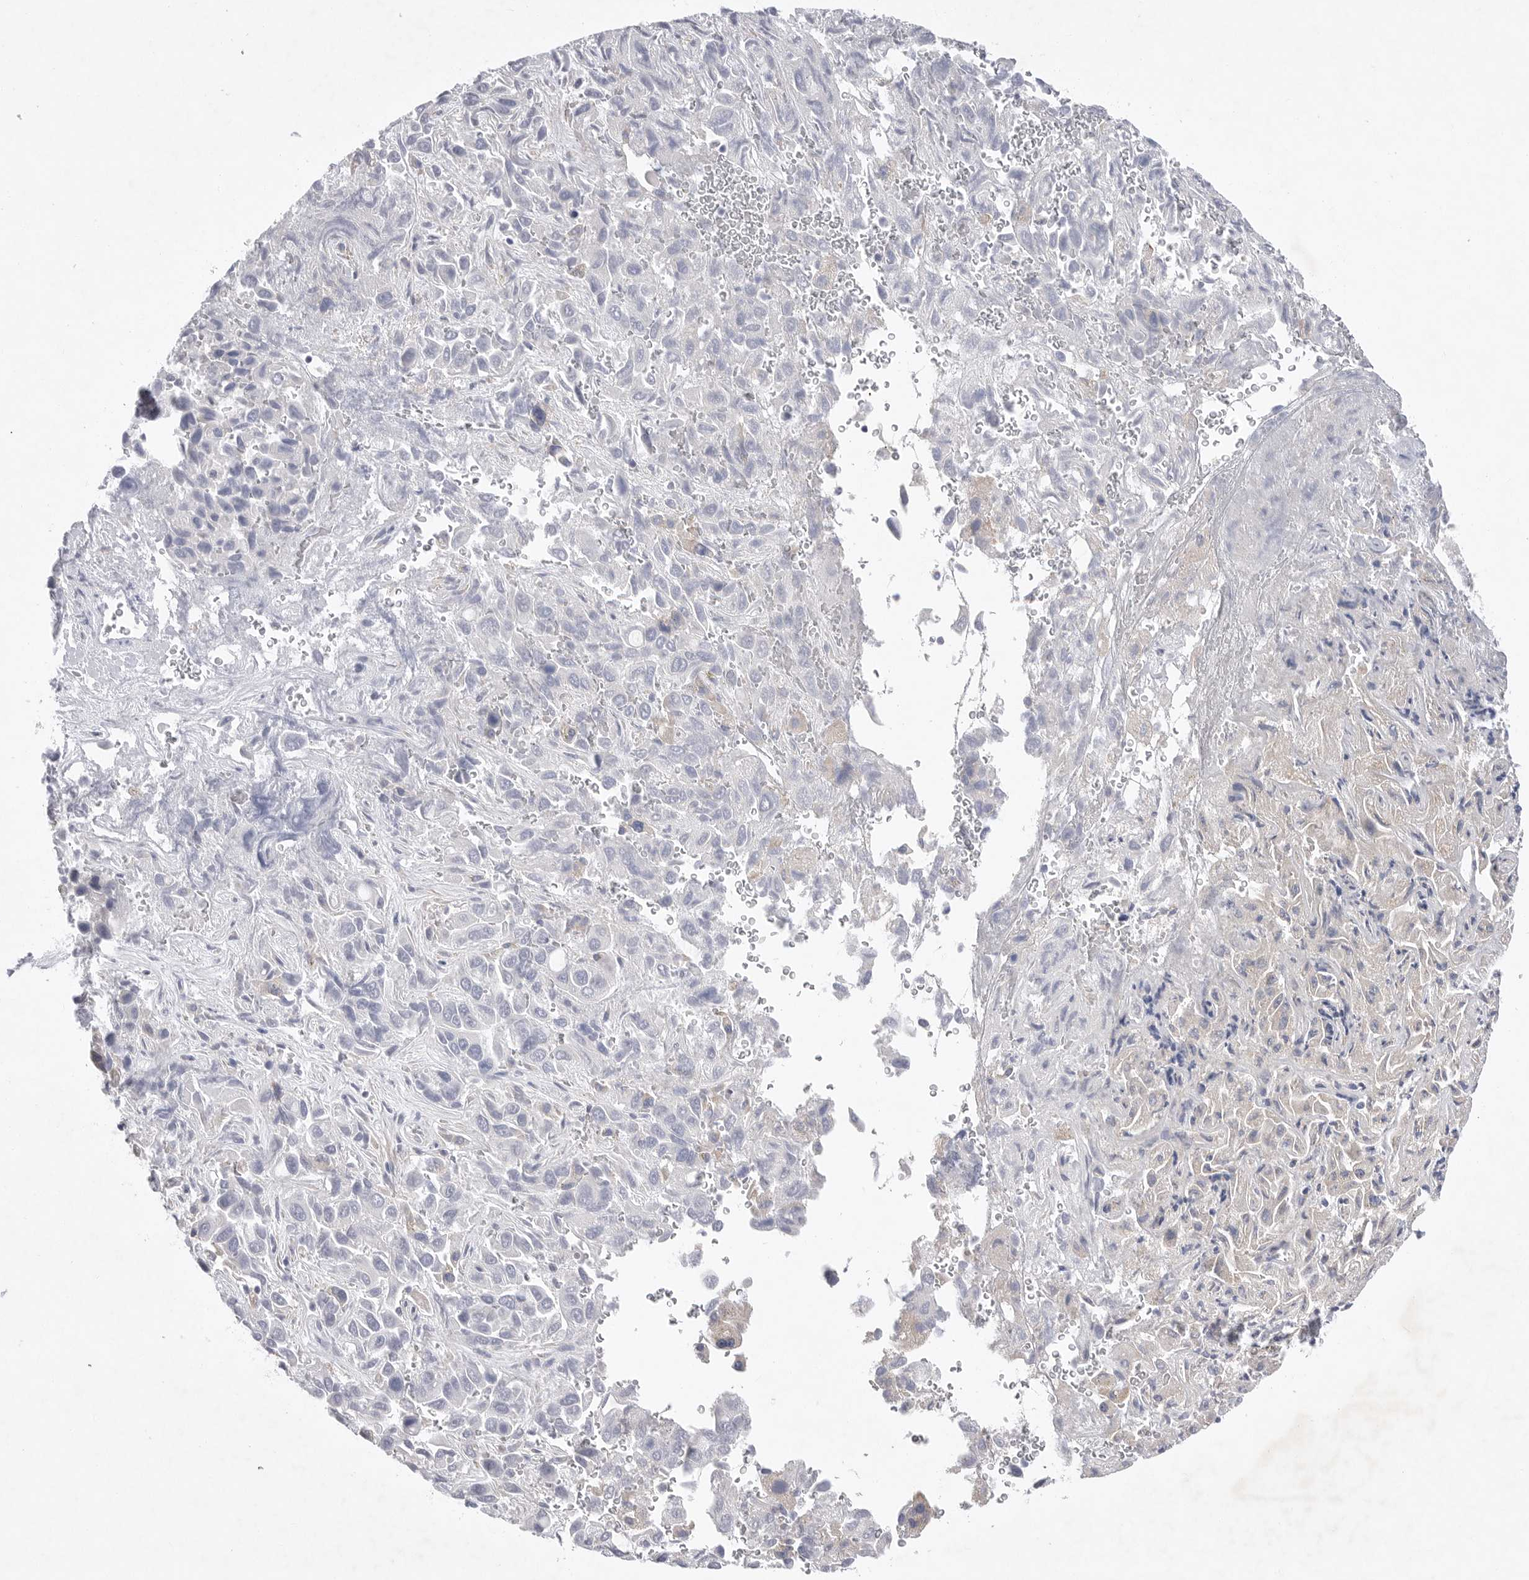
{"staining": {"intensity": "negative", "quantity": "none", "location": "none"}, "tissue": "liver cancer", "cell_type": "Tumor cells", "image_type": "cancer", "snomed": [{"axis": "morphology", "description": "Cholangiocarcinoma"}, {"axis": "topography", "description": "Liver"}], "caption": "DAB (3,3'-diaminobenzidine) immunohistochemical staining of human cholangiocarcinoma (liver) shows no significant staining in tumor cells.", "gene": "CAMK2B", "patient": {"sex": "female", "age": 52}}